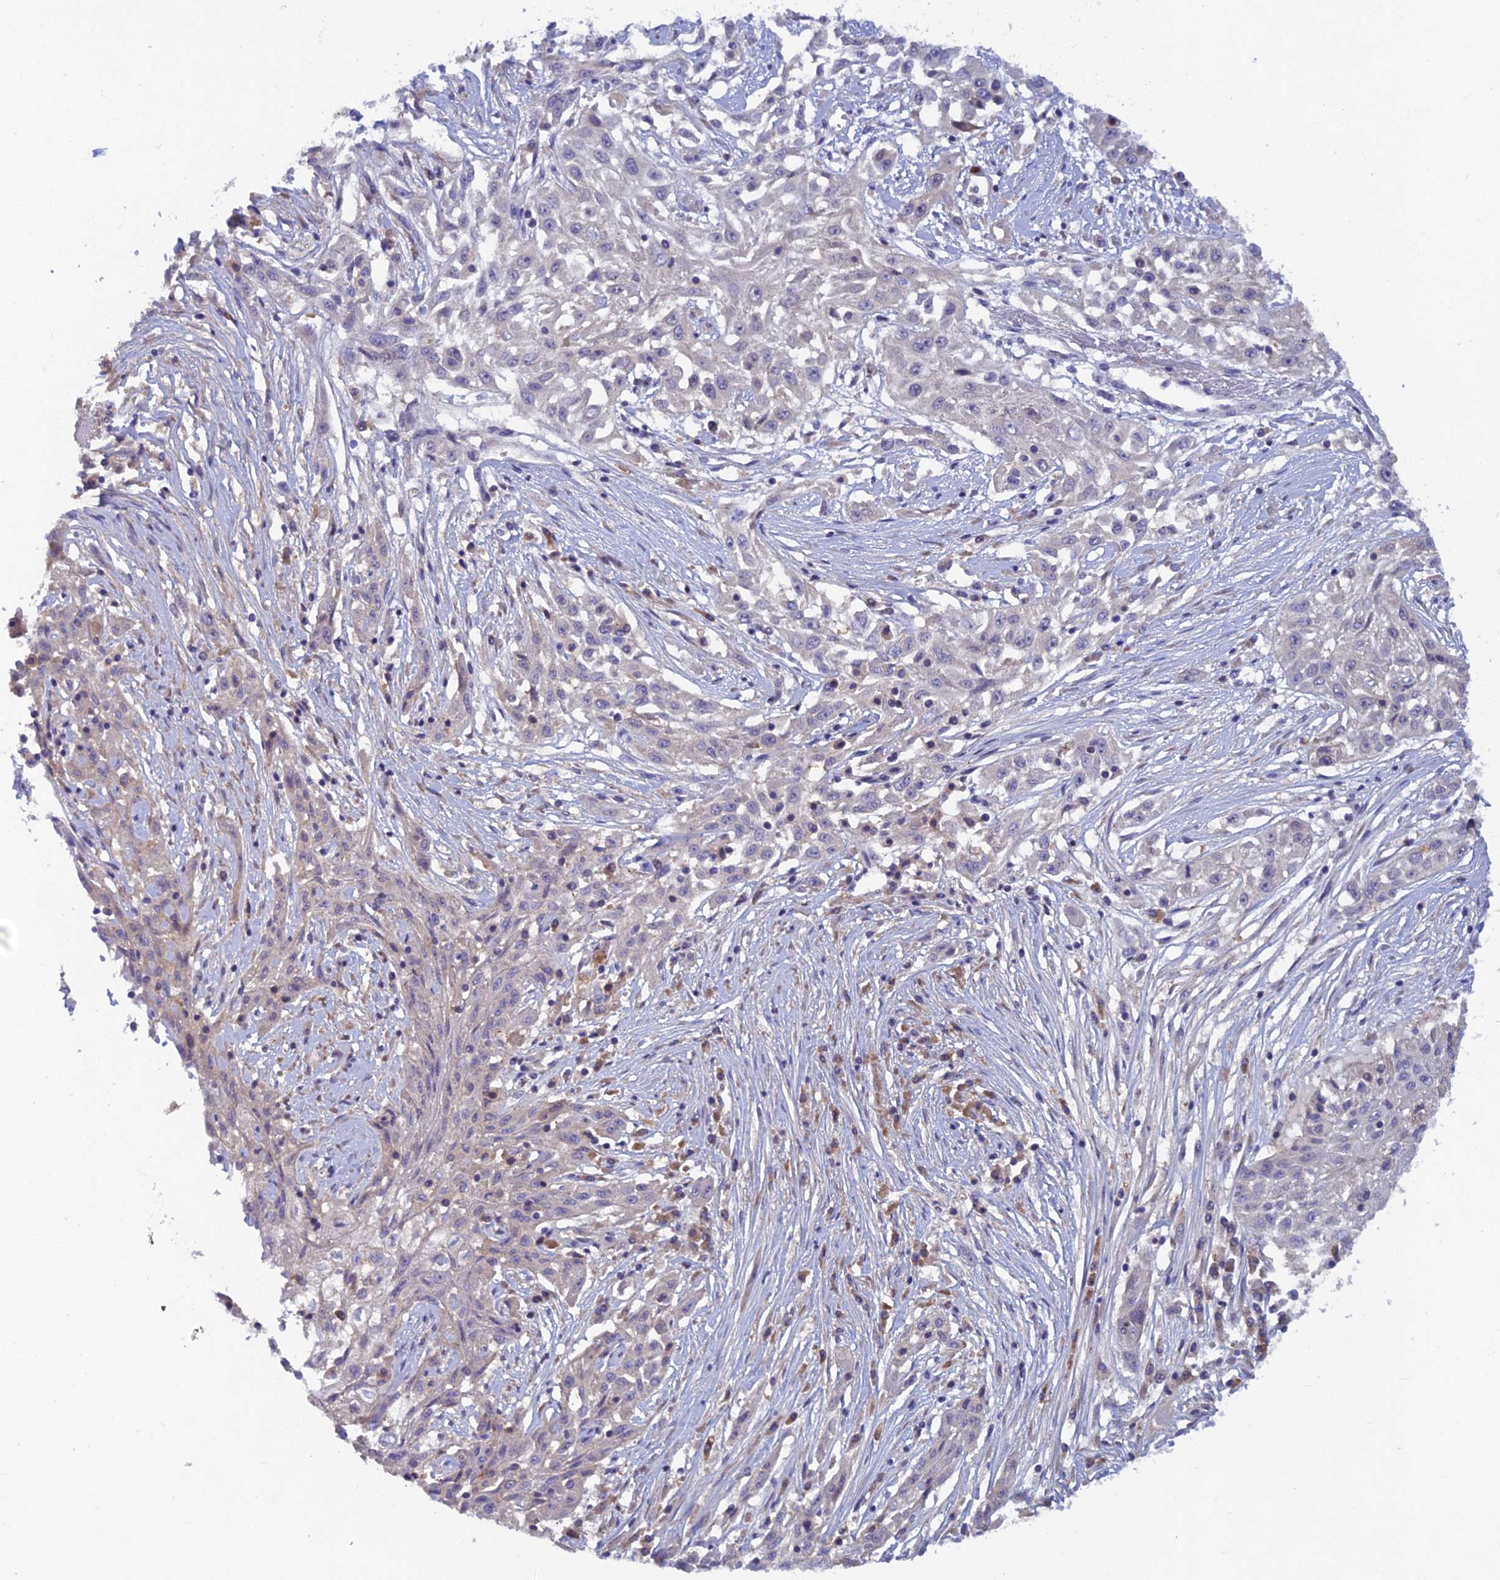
{"staining": {"intensity": "negative", "quantity": "none", "location": "none"}, "tissue": "skin cancer", "cell_type": "Tumor cells", "image_type": "cancer", "snomed": [{"axis": "morphology", "description": "Squamous cell carcinoma, NOS"}, {"axis": "morphology", "description": "Squamous cell carcinoma, metastatic, NOS"}, {"axis": "topography", "description": "Skin"}, {"axis": "topography", "description": "Lymph node"}], "caption": "Skin cancer stained for a protein using immunohistochemistry demonstrates no positivity tumor cells.", "gene": "HECA", "patient": {"sex": "male", "age": 75}}